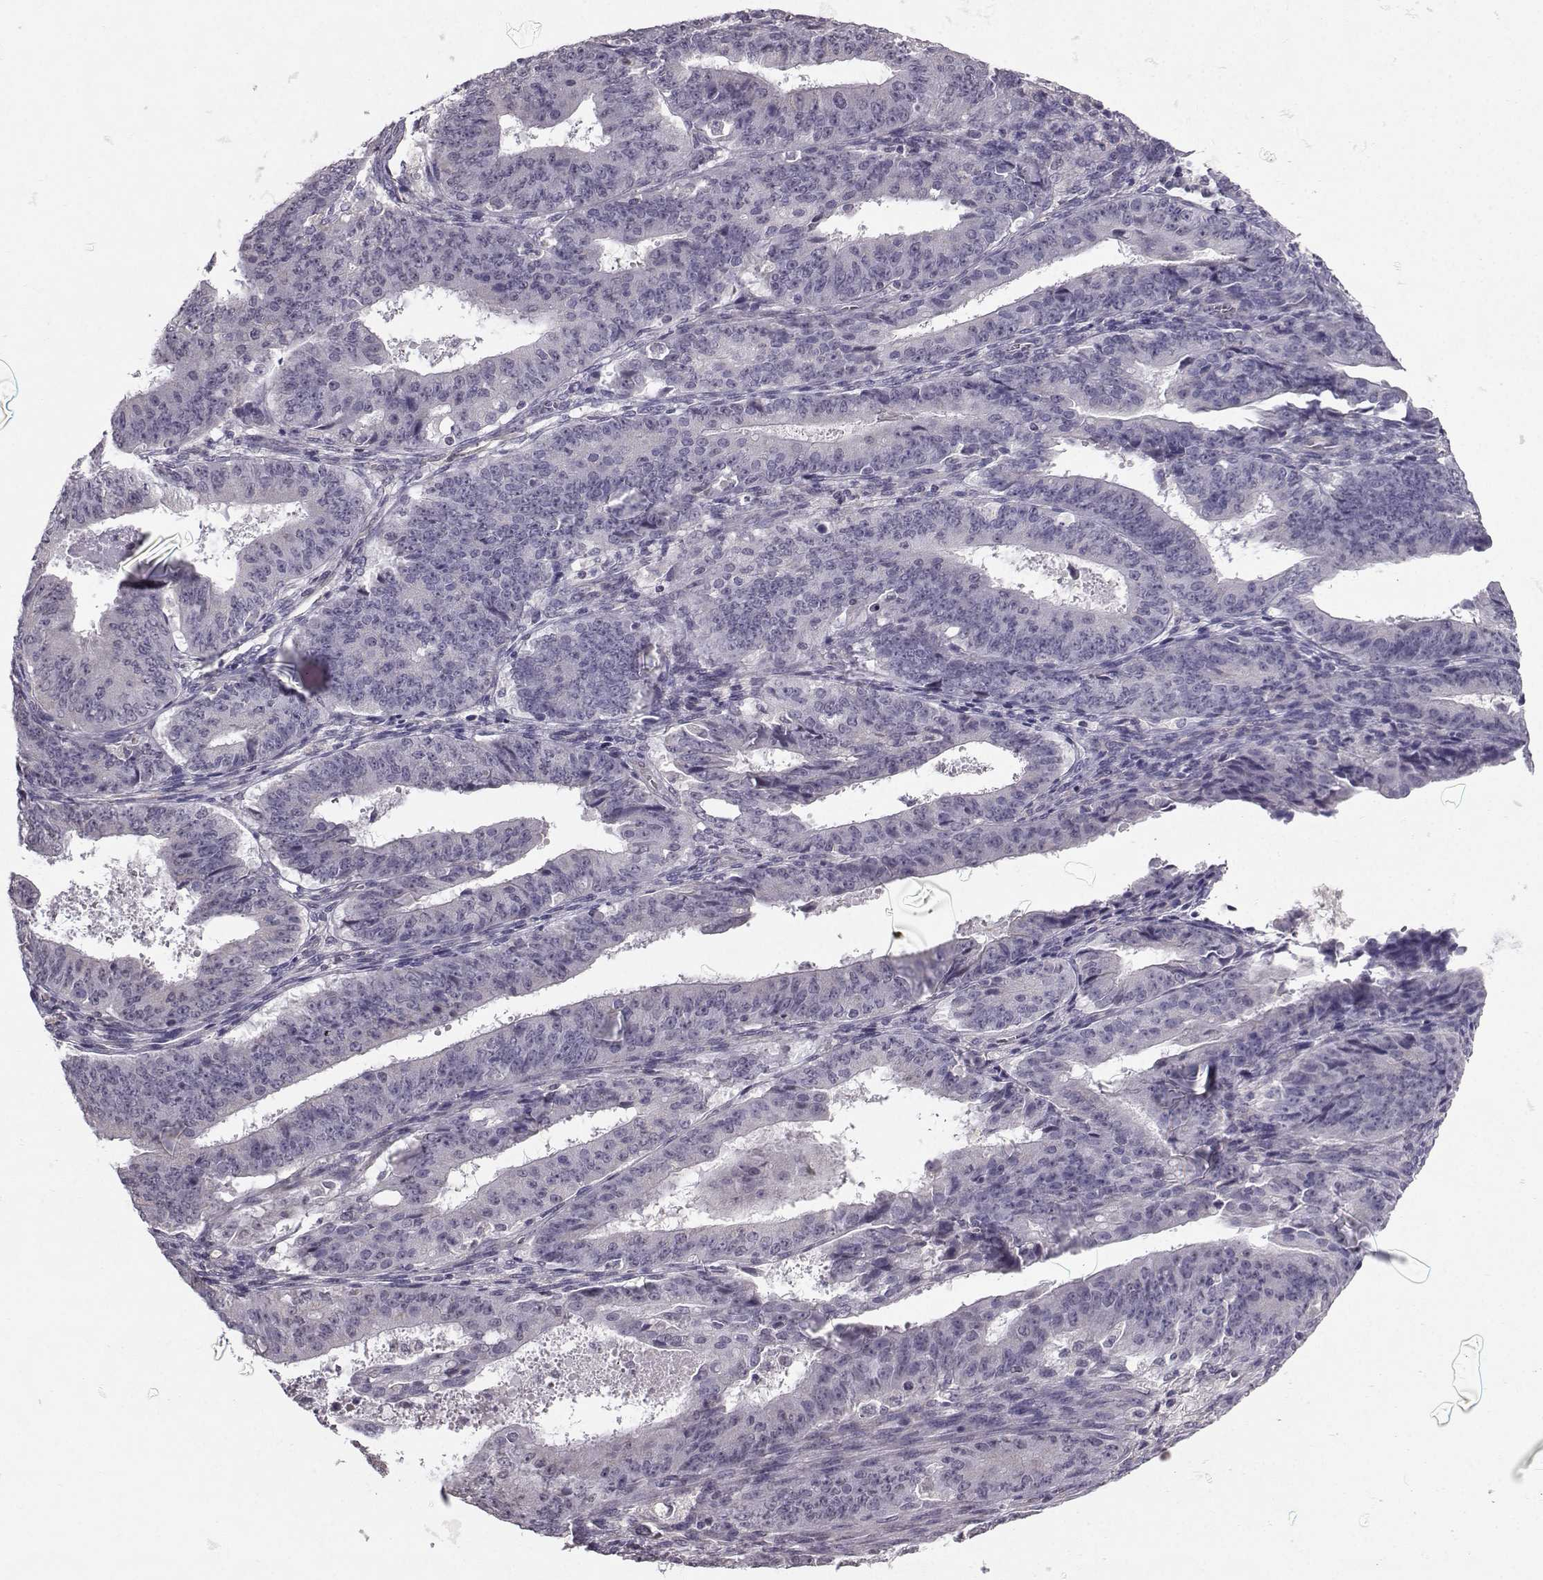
{"staining": {"intensity": "negative", "quantity": "none", "location": "none"}, "tissue": "ovarian cancer", "cell_type": "Tumor cells", "image_type": "cancer", "snomed": [{"axis": "morphology", "description": "Carcinoma, endometroid"}, {"axis": "topography", "description": "Ovary"}], "caption": "High power microscopy histopathology image of an immunohistochemistry micrograph of ovarian endometroid carcinoma, revealing no significant staining in tumor cells.", "gene": "TSPYL5", "patient": {"sex": "female", "age": 42}}